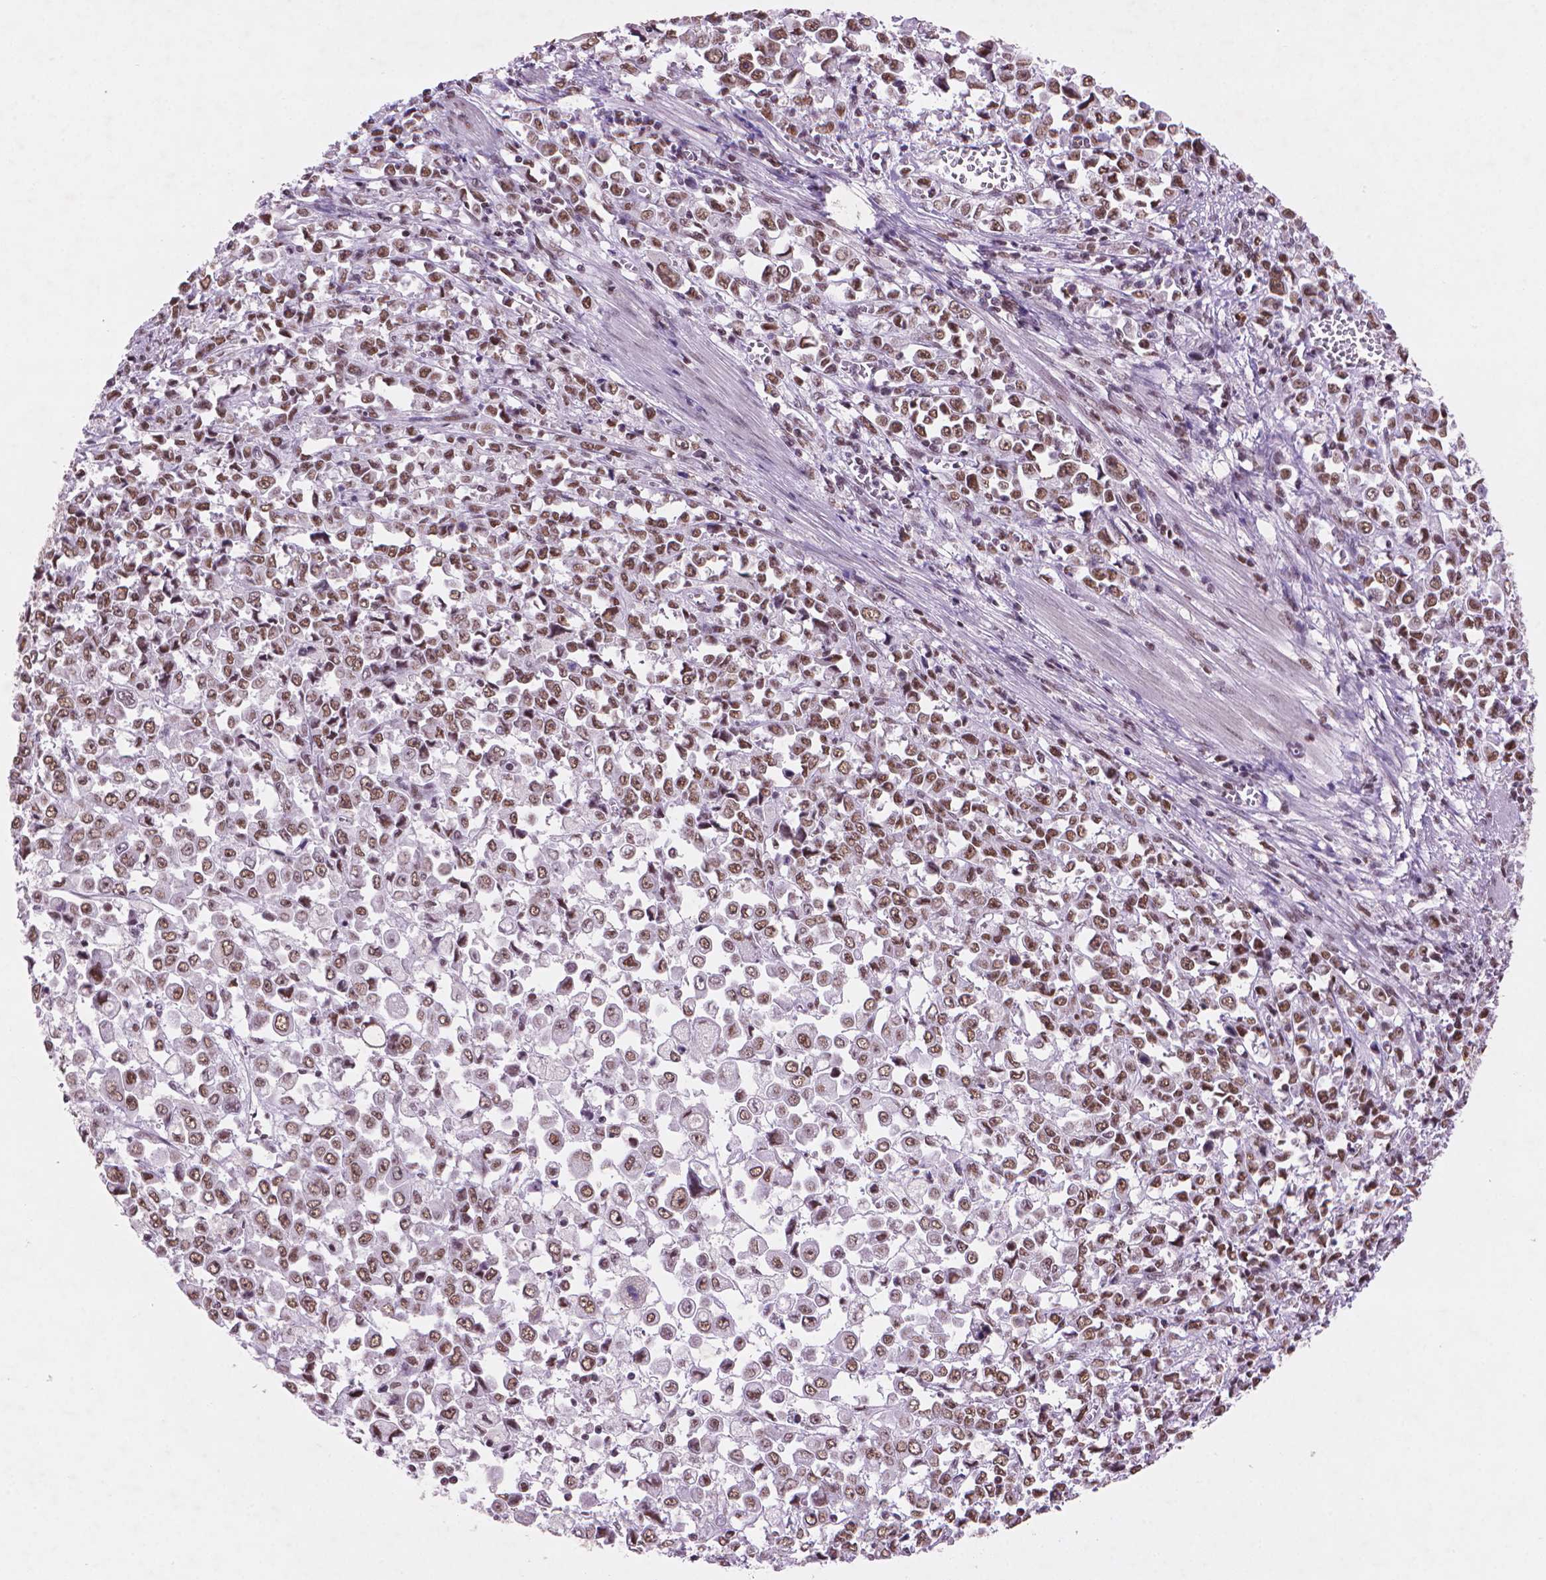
{"staining": {"intensity": "moderate", "quantity": ">75%", "location": "nuclear"}, "tissue": "stomach cancer", "cell_type": "Tumor cells", "image_type": "cancer", "snomed": [{"axis": "morphology", "description": "Adenocarcinoma, NOS"}, {"axis": "topography", "description": "Stomach, upper"}], "caption": "Stomach cancer stained for a protein (brown) exhibits moderate nuclear positive positivity in approximately >75% of tumor cells.", "gene": "RPA4", "patient": {"sex": "male", "age": 70}}